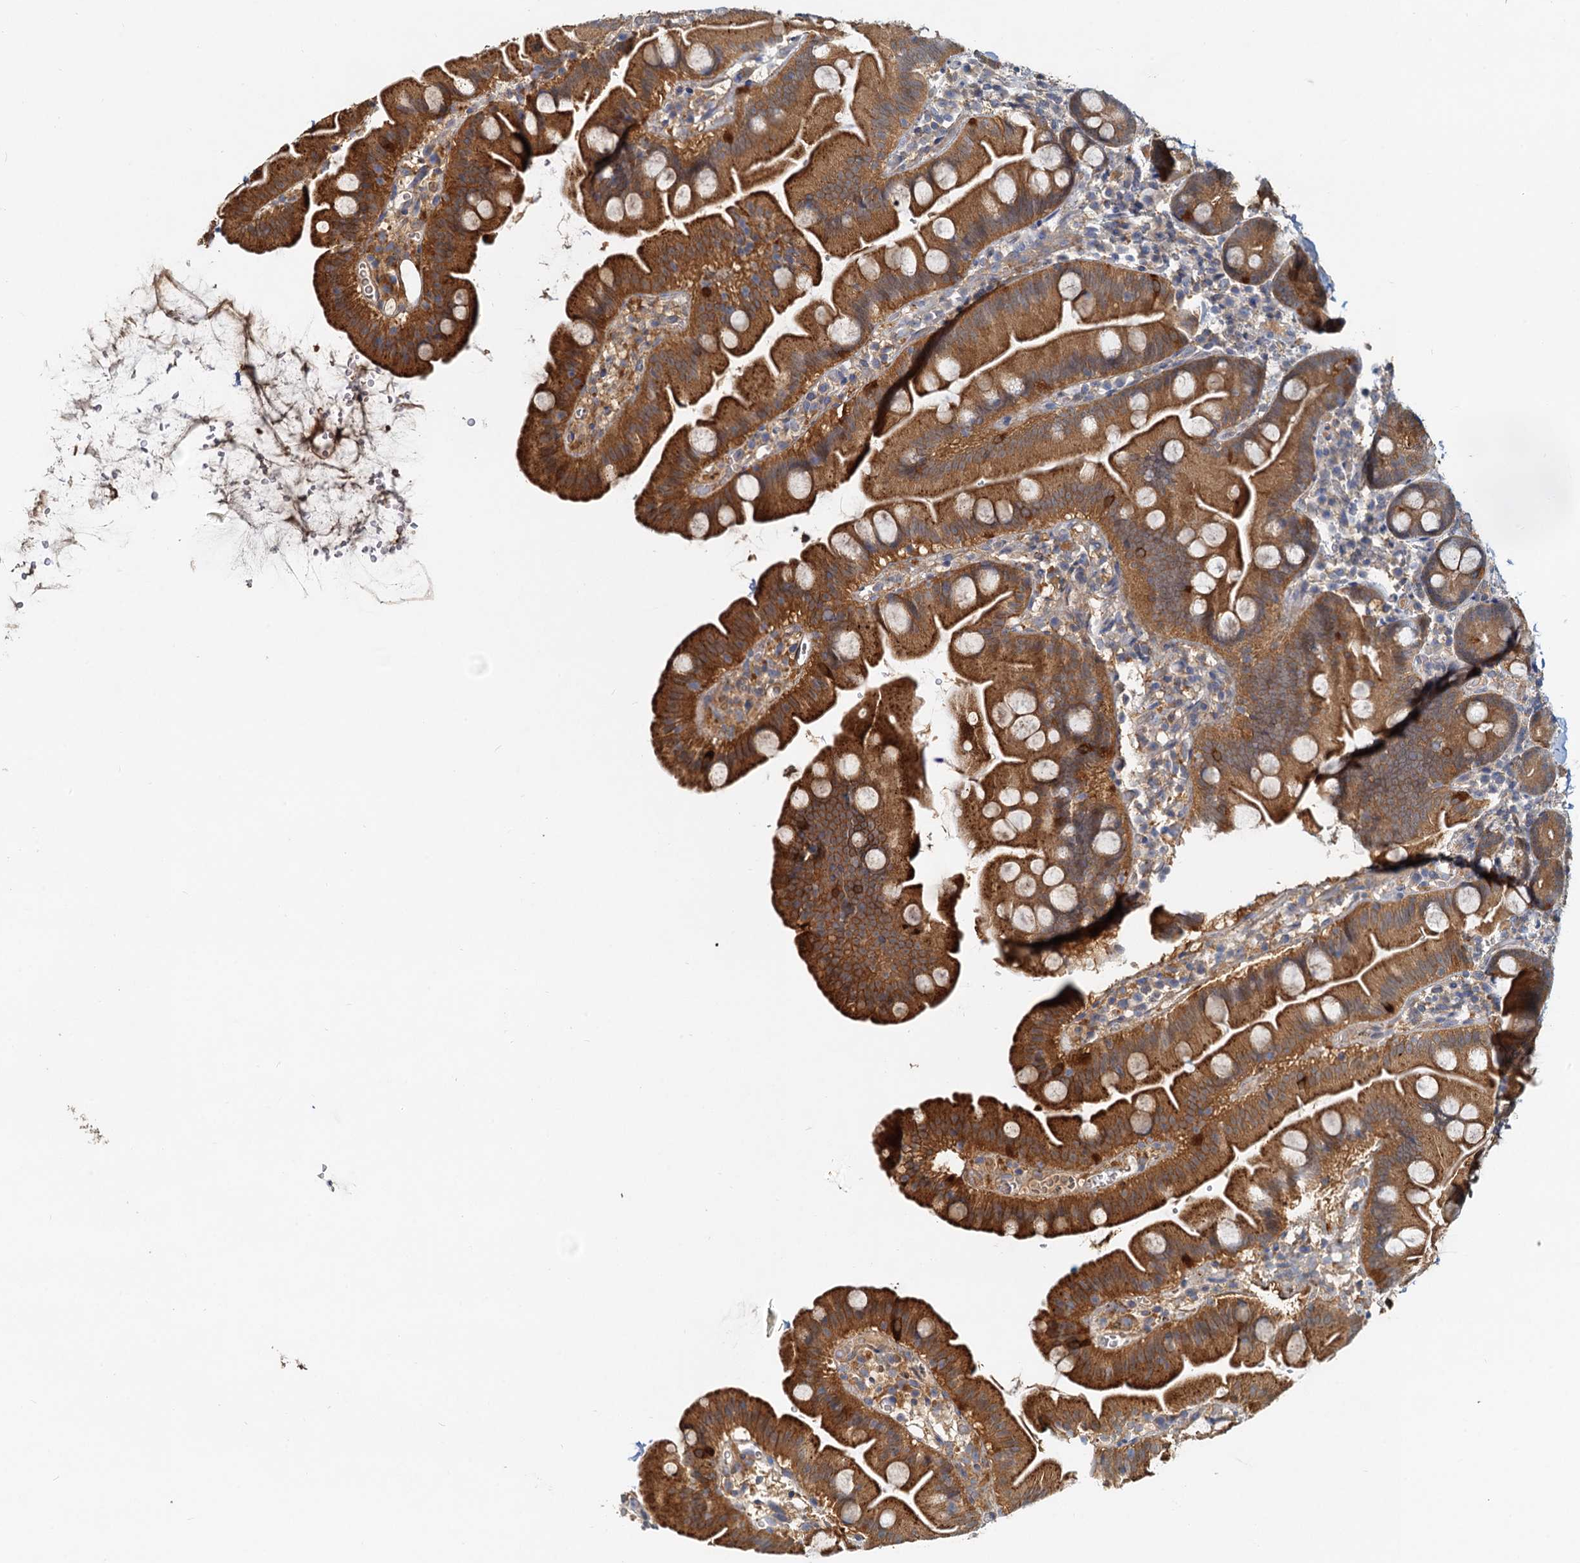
{"staining": {"intensity": "moderate", "quantity": ">75%", "location": "cytoplasmic/membranous"}, "tissue": "small intestine", "cell_type": "Glandular cells", "image_type": "normal", "snomed": [{"axis": "morphology", "description": "Normal tissue, NOS"}, {"axis": "topography", "description": "Small intestine"}], "caption": "Immunohistochemistry (DAB) staining of unremarkable small intestine shows moderate cytoplasmic/membranous protein positivity in approximately >75% of glandular cells.", "gene": "TOLLIP", "patient": {"sex": "female", "age": 68}}